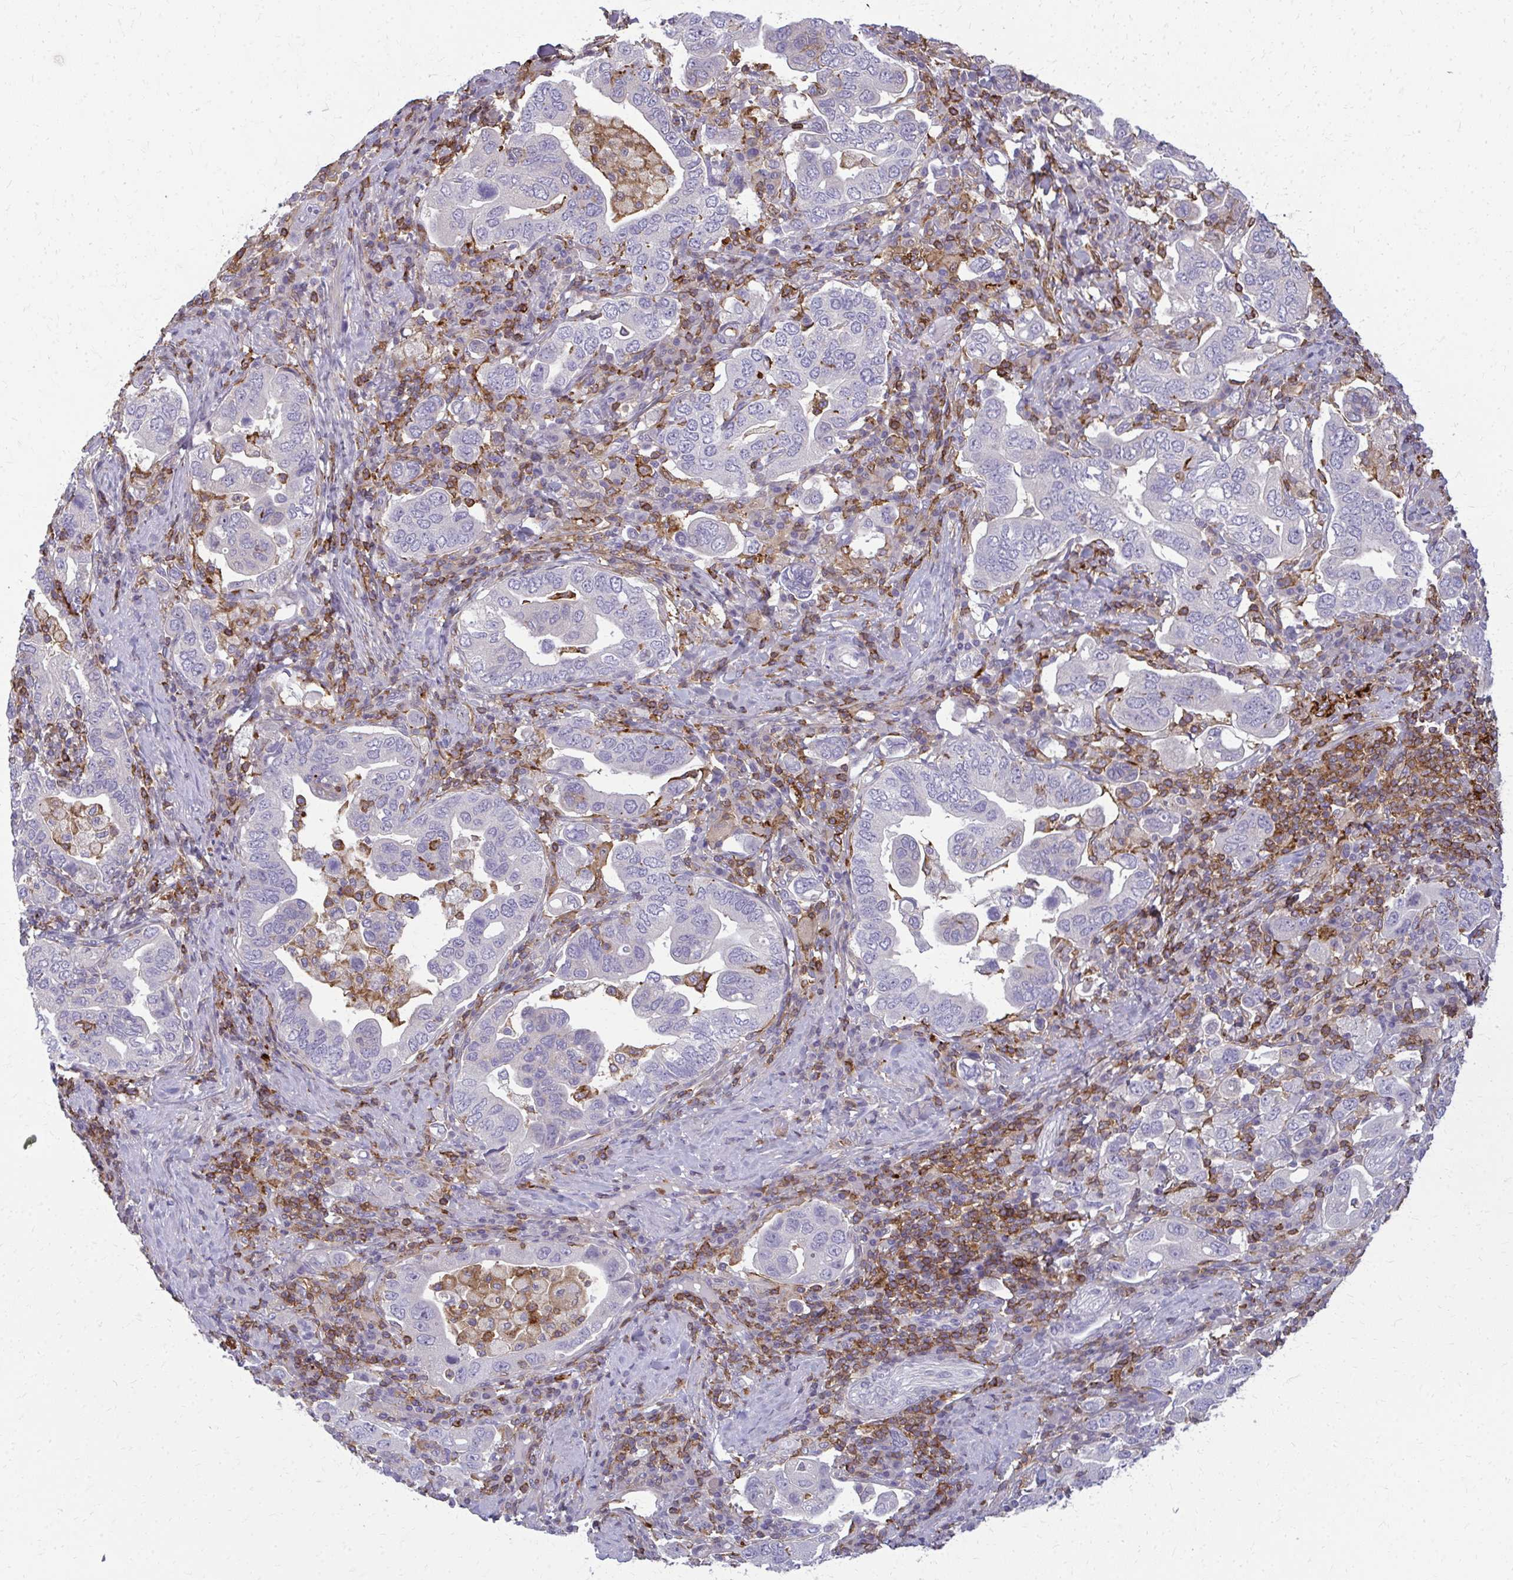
{"staining": {"intensity": "negative", "quantity": "none", "location": "none"}, "tissue": "stomach cancer", "cell_type": "Tumor cells", "image_type": "cancer", "snomed": [{"axis": "morphology", "description": "Adenocarcinoma, NOS"}, {"axis": "topography", "description": "Stomach, upper"}, {"axis": "topography", "description": "Stomach"}], "caption": "Histopathology image shows no significant protein staining in tumor cells of adenocarcinoma (stomach). (Immunohistochemistry (ihc), brightfield microscopy, high magnification).", "gene": "AP5M1", "patient": {"sex": "male", "age": 62}}